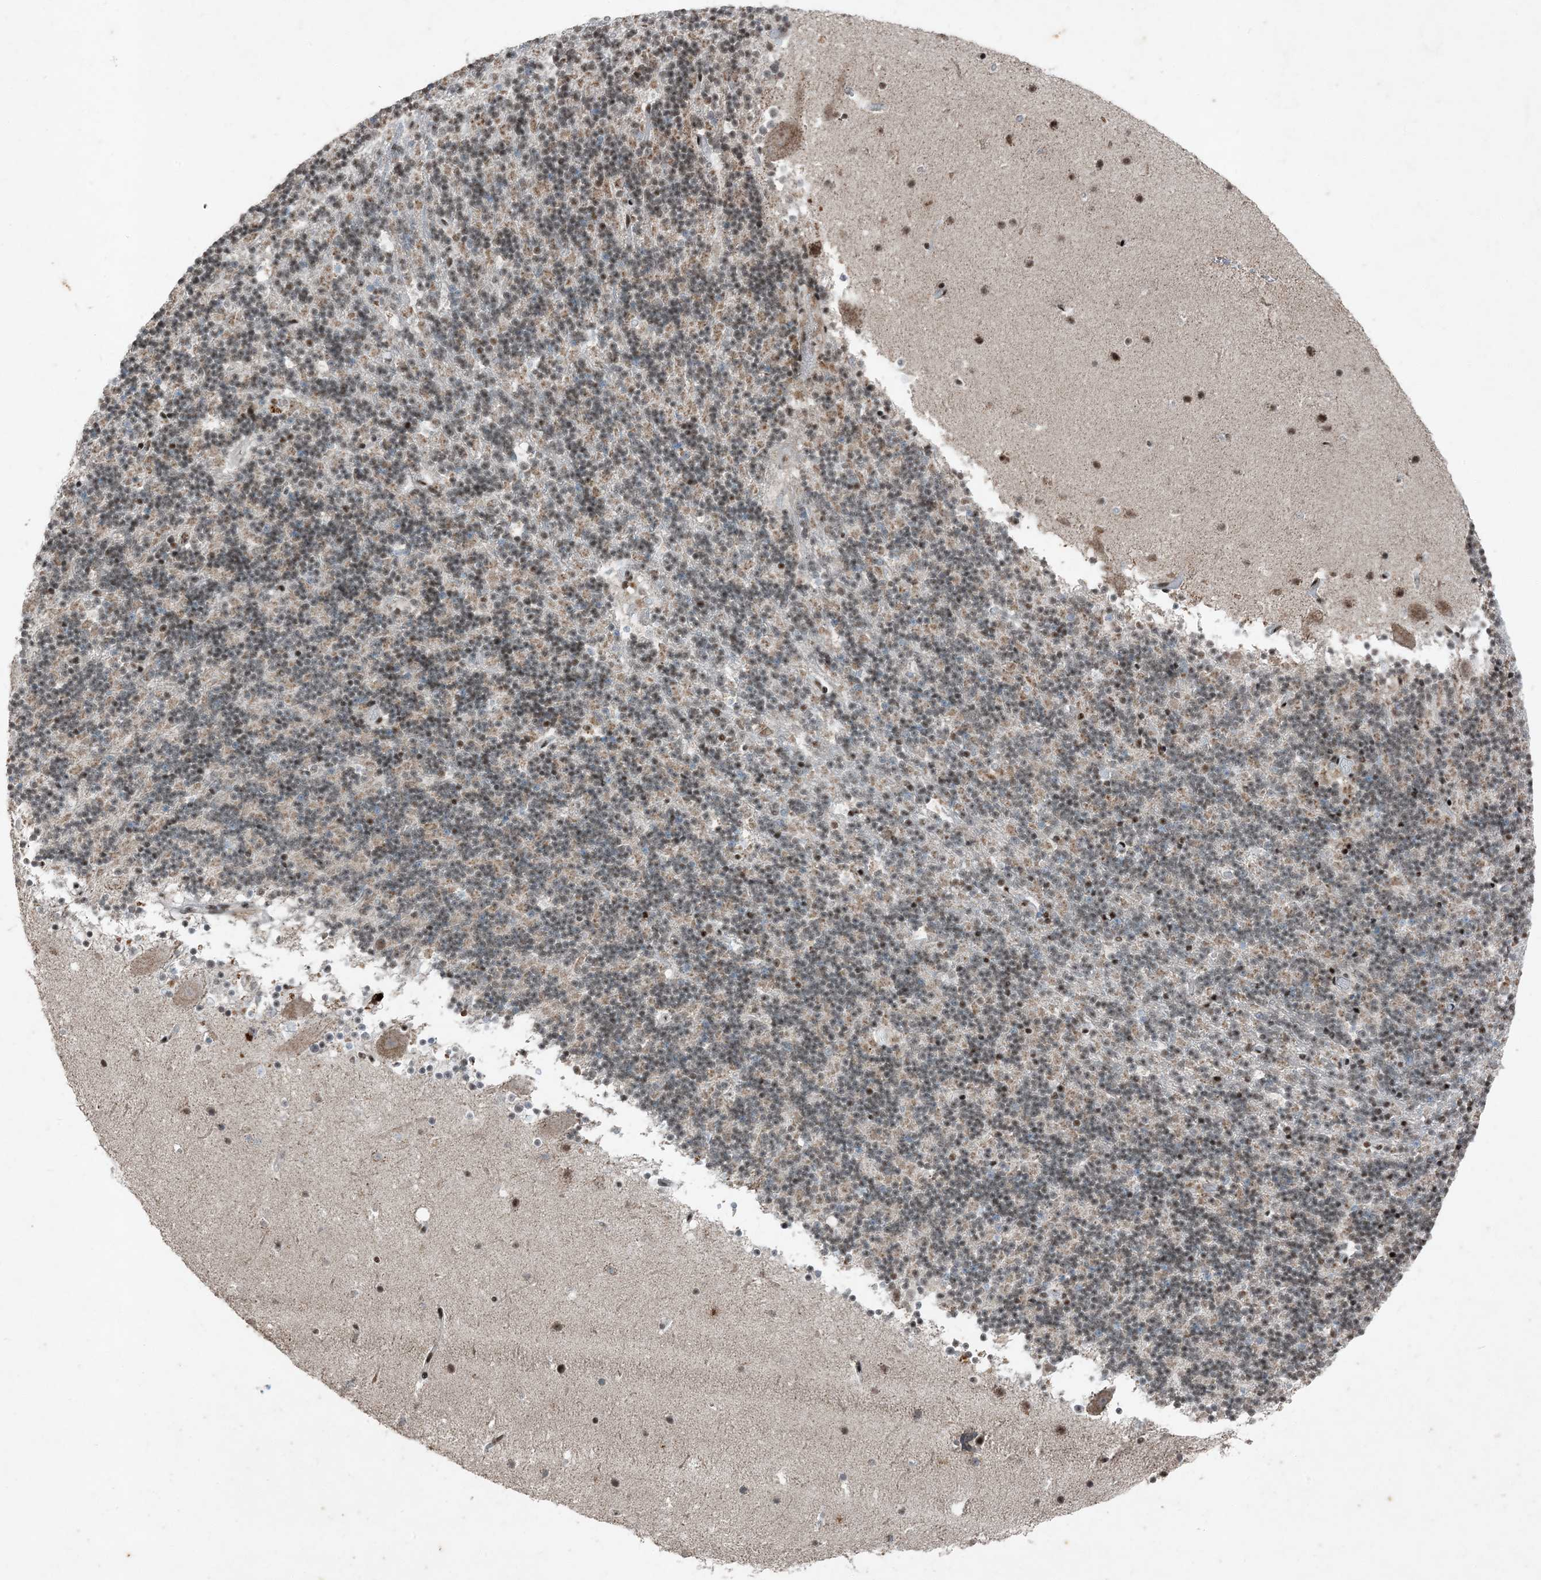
{"staining": {"intensity": "weak", "quantity": "25%-75%", "location": "cytoplasmic/membranous,nuclear"}, "tissue": "cerebellum", "cell_type": "Cells in granular layer", "image_type": "normal", "snomed": [{"axis": "morphology", "description": "Normal tissue, NOS"}, {"axis": "topography", "description": "Cerebellum"}], "caption": "IHC (DAB) staining of benign cerebellum exhibits weak cytoplasmic/membranous,nuclear protein positivity in about 25%-75% of cells in granular layer. (DAB IHC with brightfield microscopy, high magnification).", "gene": "TADA2B", "patient": {"sex": "male", "age": 57}}